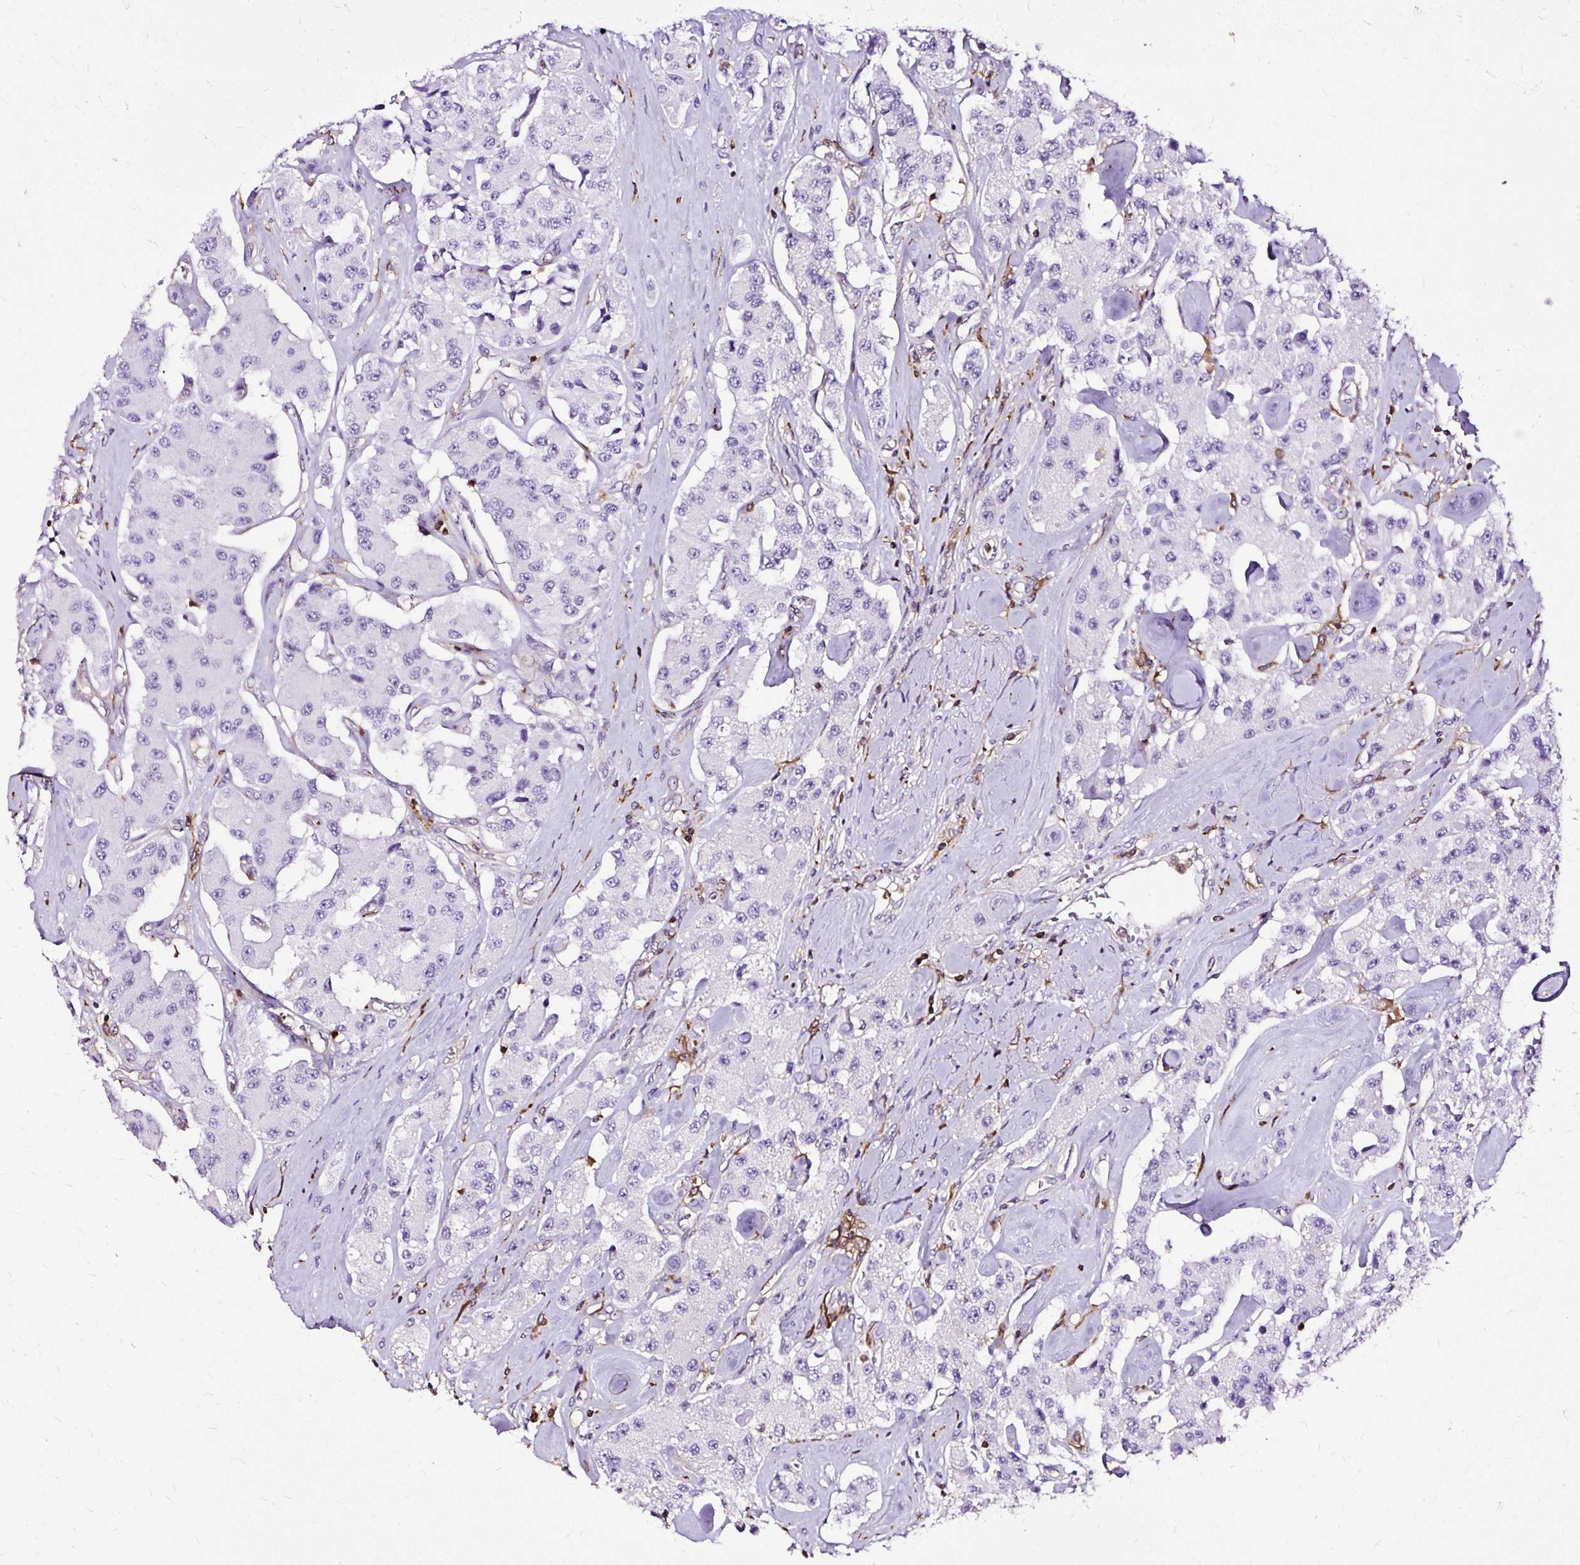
{"staining": {"intensity": "negative", "quantity": "none", "location": "none"}, "tissue": "carcinoid", "cell_type": "Tumor cells", "image_type": "cancer", "snomed": [{"axis": "morphology", "description": "Carcinoid, malignant, NOS"}, {"axis": "topography", "description": "Pancreas"}], "caption": "This is an IHC photomicrograph of malignant carcinoid. There is no expression in tumor cells.", "gene": "TWF2", "patient": {"sex": "male", "age": 41}}